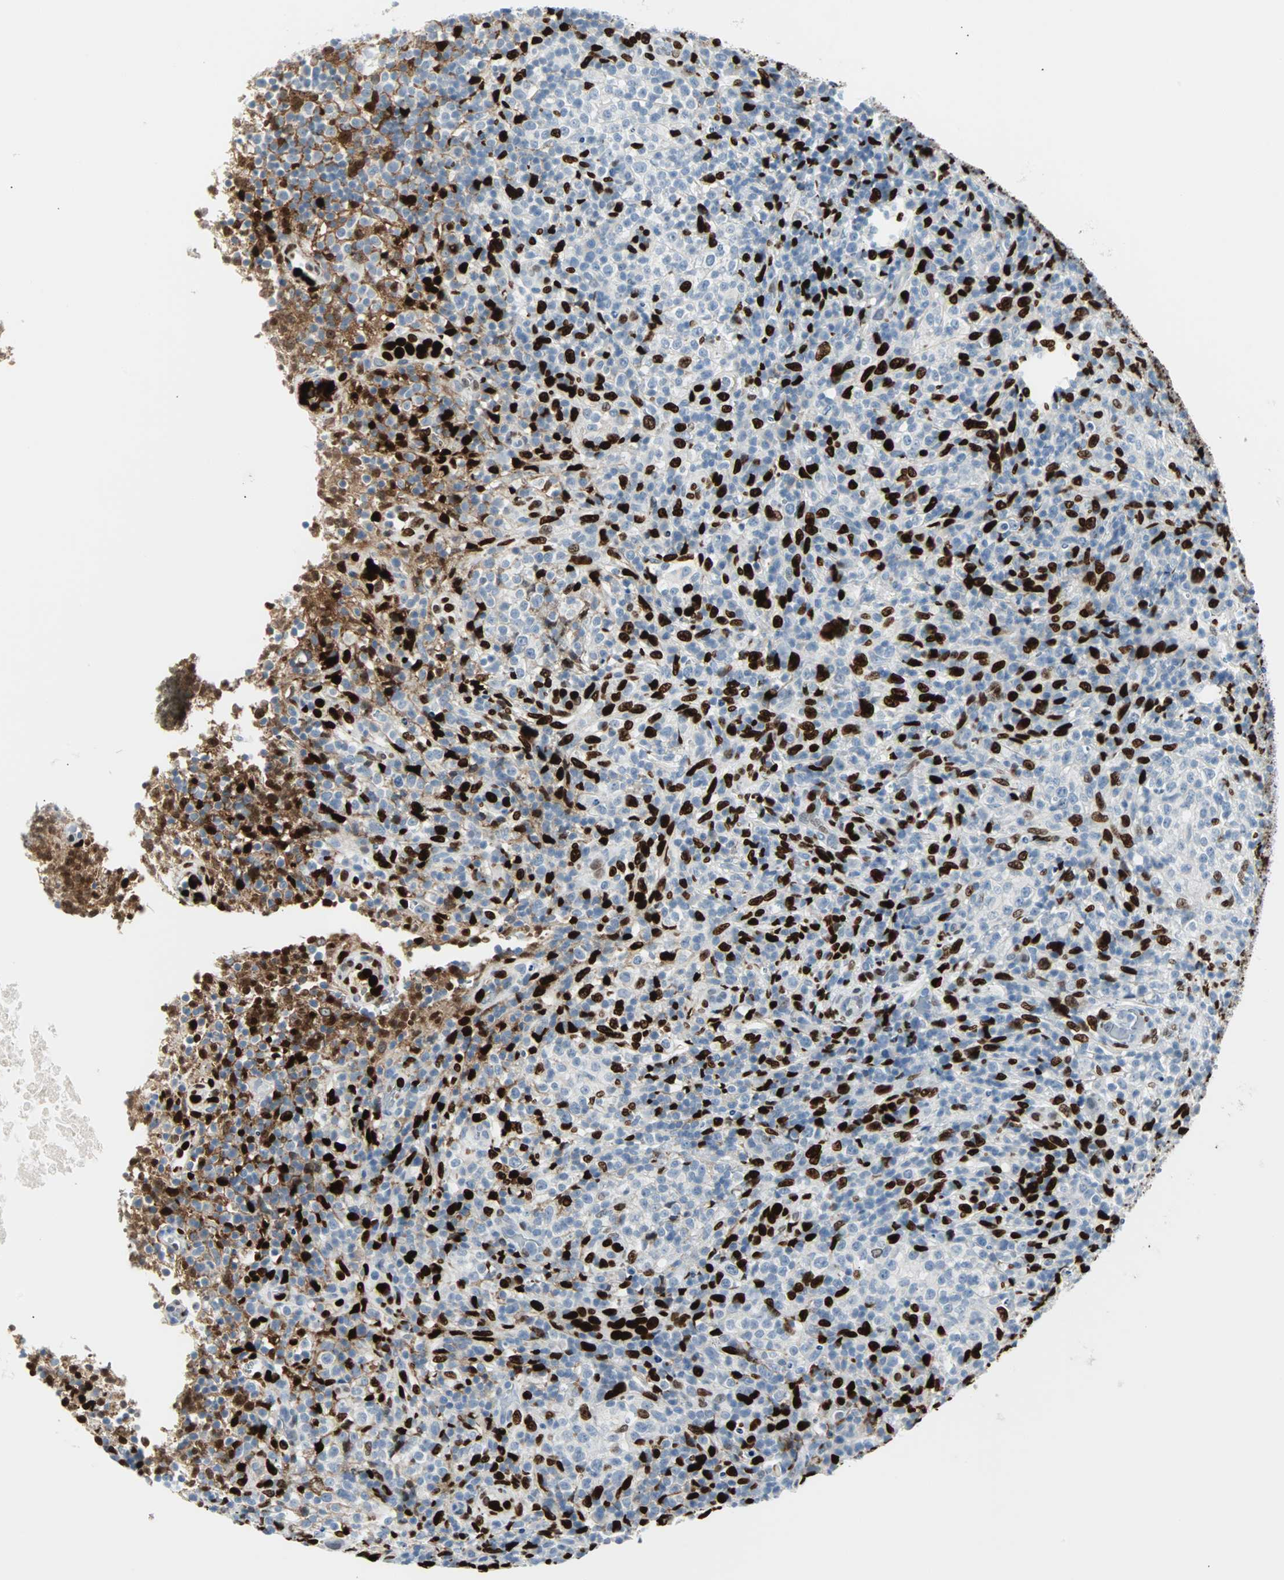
{"staining": {"intensity": "negative", "quantity": "none", "location": "none"}, "tissue": "lymphoma", "cell_type": "Tumor cells", "image_type": "cancer", "snomed": [{"axis": "morphology", "description": "Malignant lymphoma, non-Hodgkin's type, High grade"}, {"axis": "topography", "description": "Lymph node"}], "caption": "Tumor cells show no significant protein expression in high-grade malignant lymphoma, non-Hodgkin's type.", "gene": "IL33", "patient": {"sex": "female", "age": 76}}